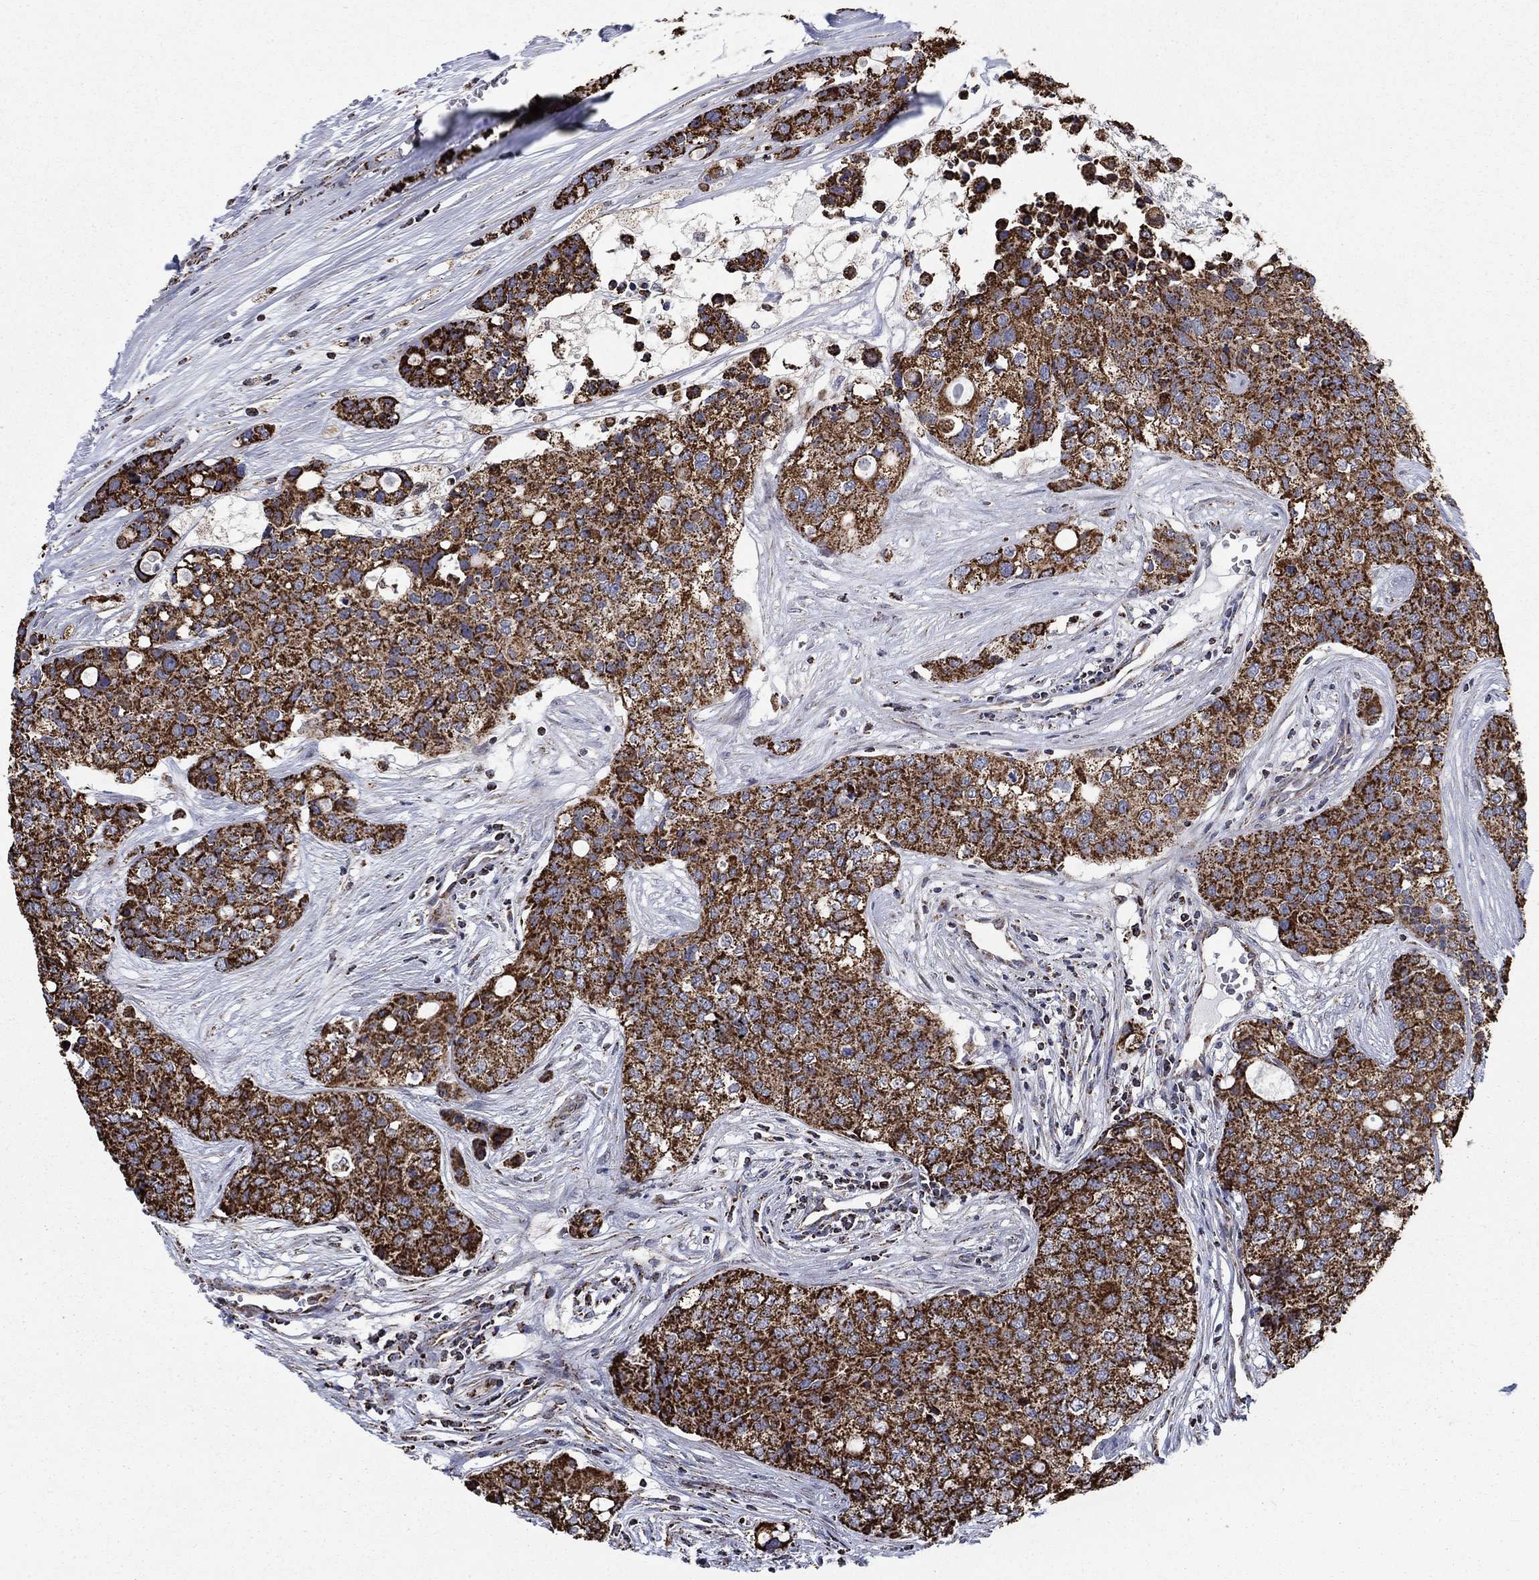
{"staining": {"intensity": "strong", "quantity": ">75%", "location": "cytoplasmic/membranous"}, "tissue": "carcinoid", "cell_type": "Tumor cells", "image_type": "cancer", "snomed": [{"axis": "morphology", "description": "Carcinoid, malignant, NOS"}, {"axis": "topography", "description": "Colon"}], "caption": "An IHC image of neoplastic tissue is shown. Protein staining in brown labels strong cytoplasmic/membranous positivity in malignant carcinoid within tumor cells.", "gene": "MOAP1", "patient": {"sex": "male", "age": 81}}